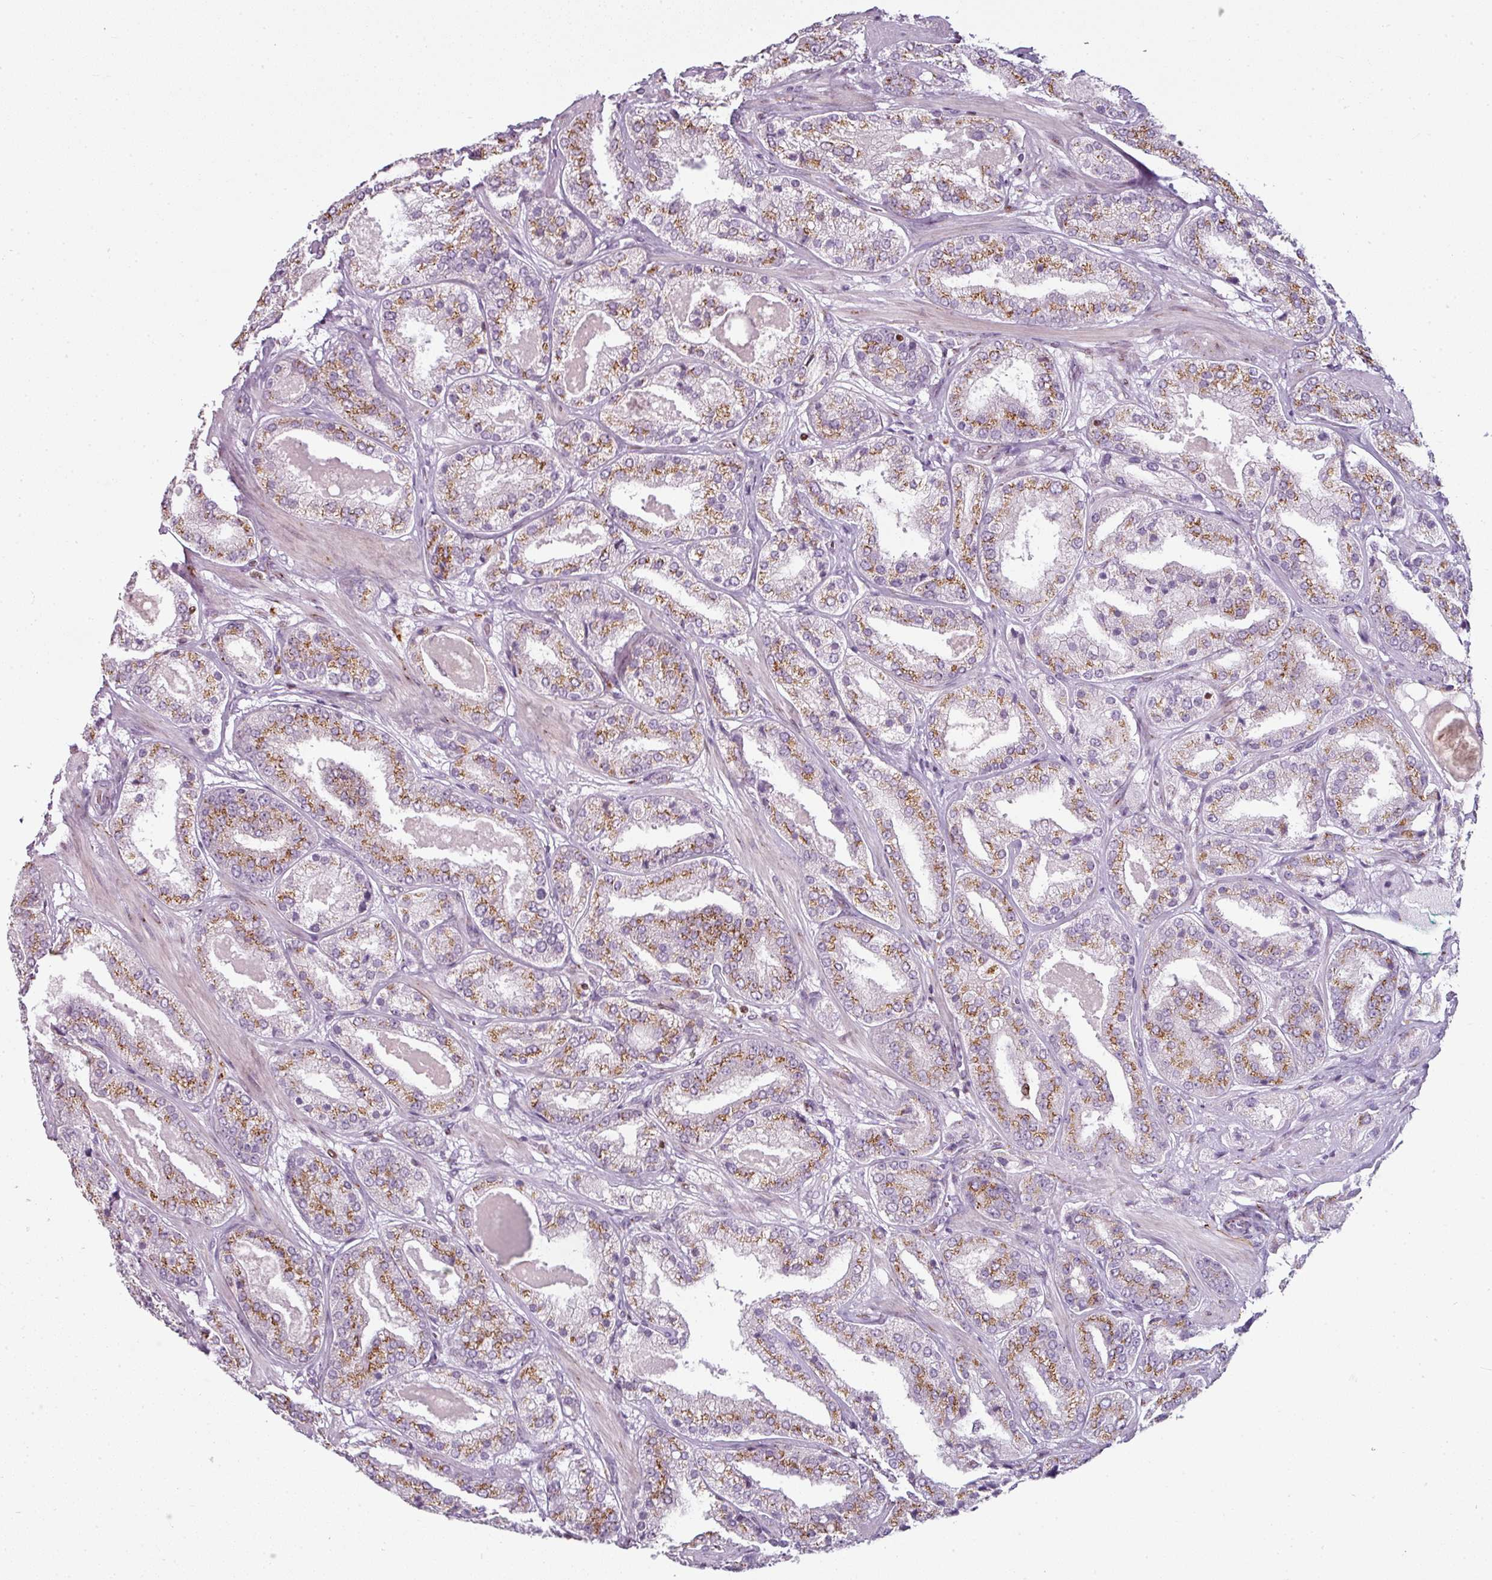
{"staining": {"intensity": "moderate", "quantity": ">75%", "location": "cytoplasmic/membranous"}, "tissue": "prostate cancer", "cell_type": "Tumor cells", "image_type": "cancer", "snomed": [{"axis": "morphology", "description": "Adenocarcinoma, High grade"}, {"axis": "topography", "description": "Prostate"}], "caption": "A histopathology image of prostate cancer (high-grade adenocarcinoma) stained for a protein demonstrates moderate cytoplasmic/membranous brown staining in tumor cells.", "gene": "SYT8", "patient": {"sex": "male", "age": 63}}